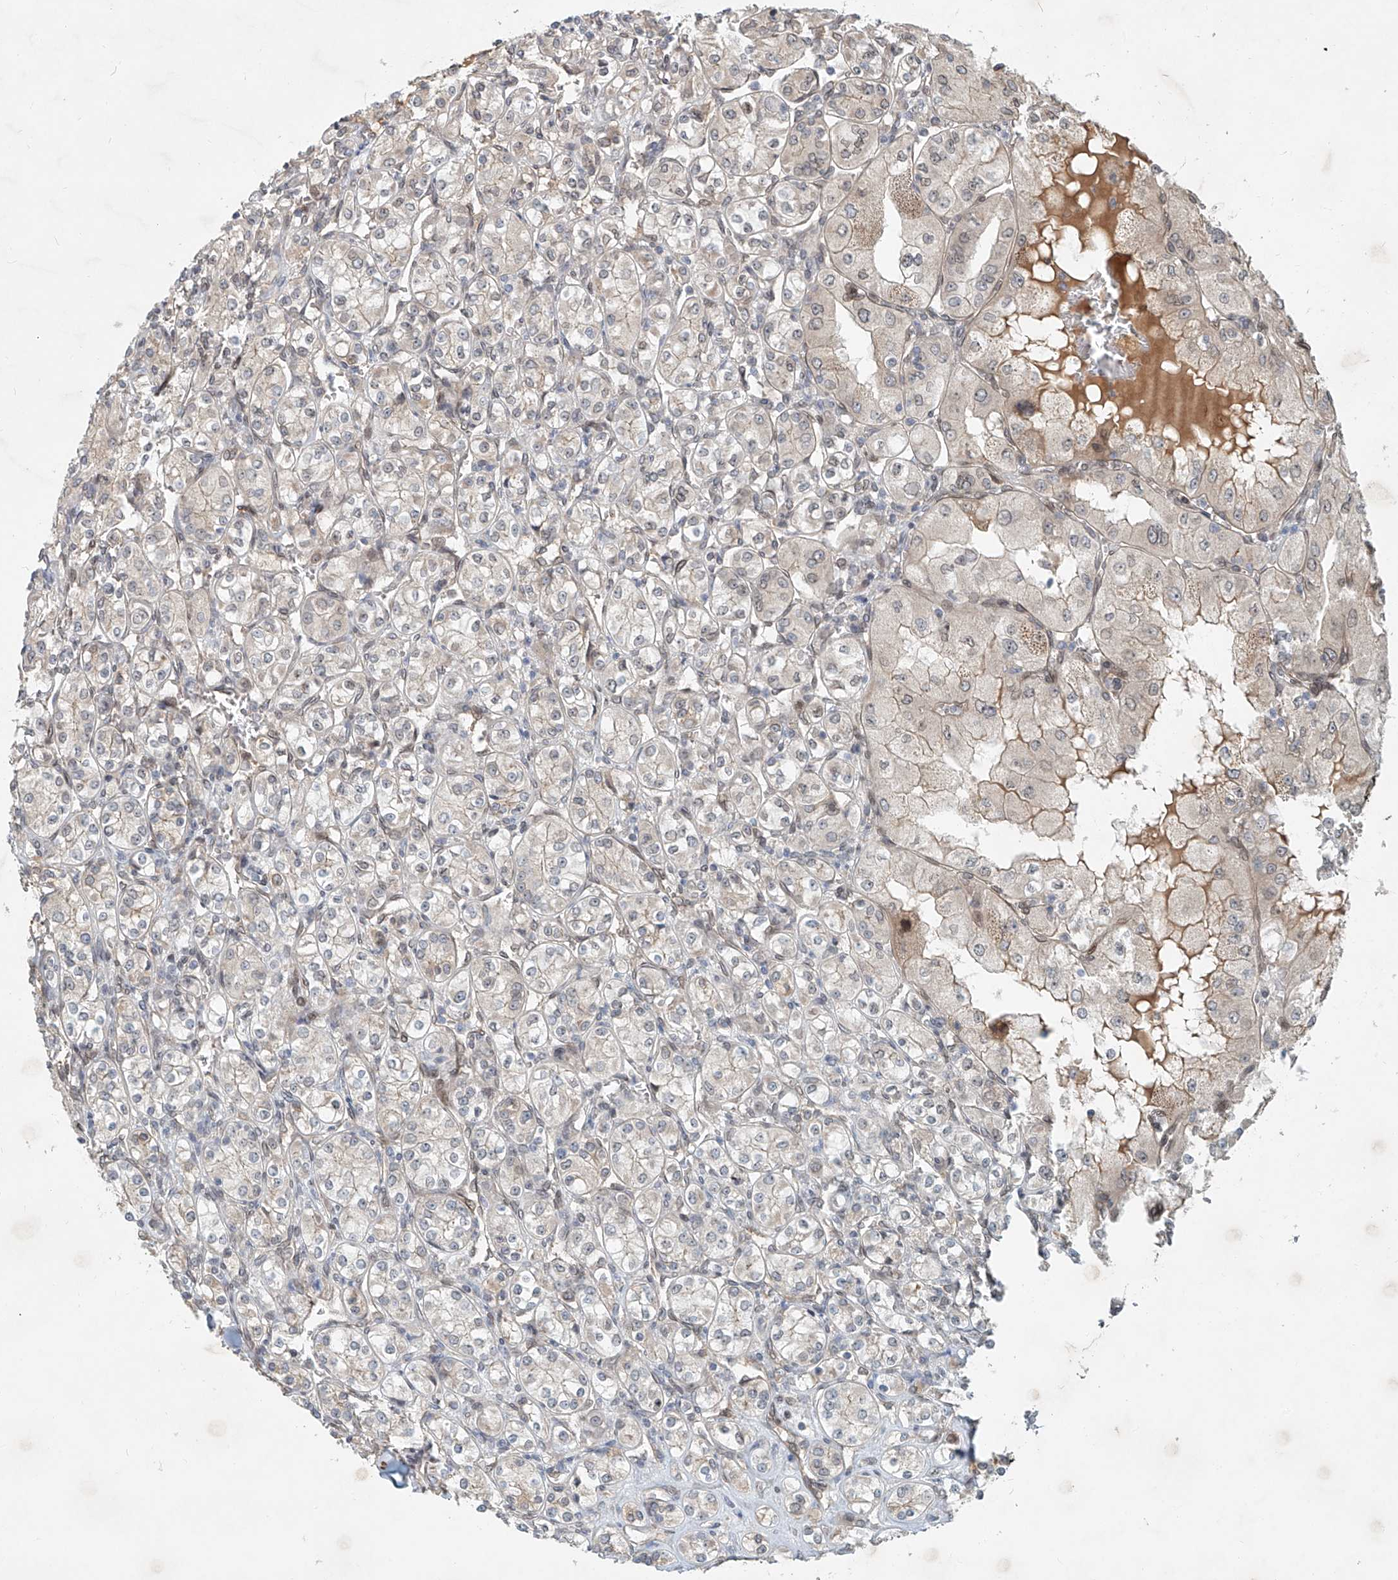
{"staining": {"intensity": "negative", "quantity": "none", "location": "none"}, "tissue": "renal cancer", "cell_type": "Tumor cells", "image_type": "cancer", "snomed": [{"axis": "morphology", "description": "Adenocarcinoma, NOS"}, {"axis": "topography", "description": "Kidney"}], "caption": "High magnification brightfield microscopy of renal cancer (adenocarcinoma) stained with DAB (brown) and counterstained with hematoxylin (blue): tumor cells show no significant positivity. (Brightfield microscopy of DAB IHC at high magnification).", "gene": "SASH1", "patient": {"sex": "male", "age": 77}}